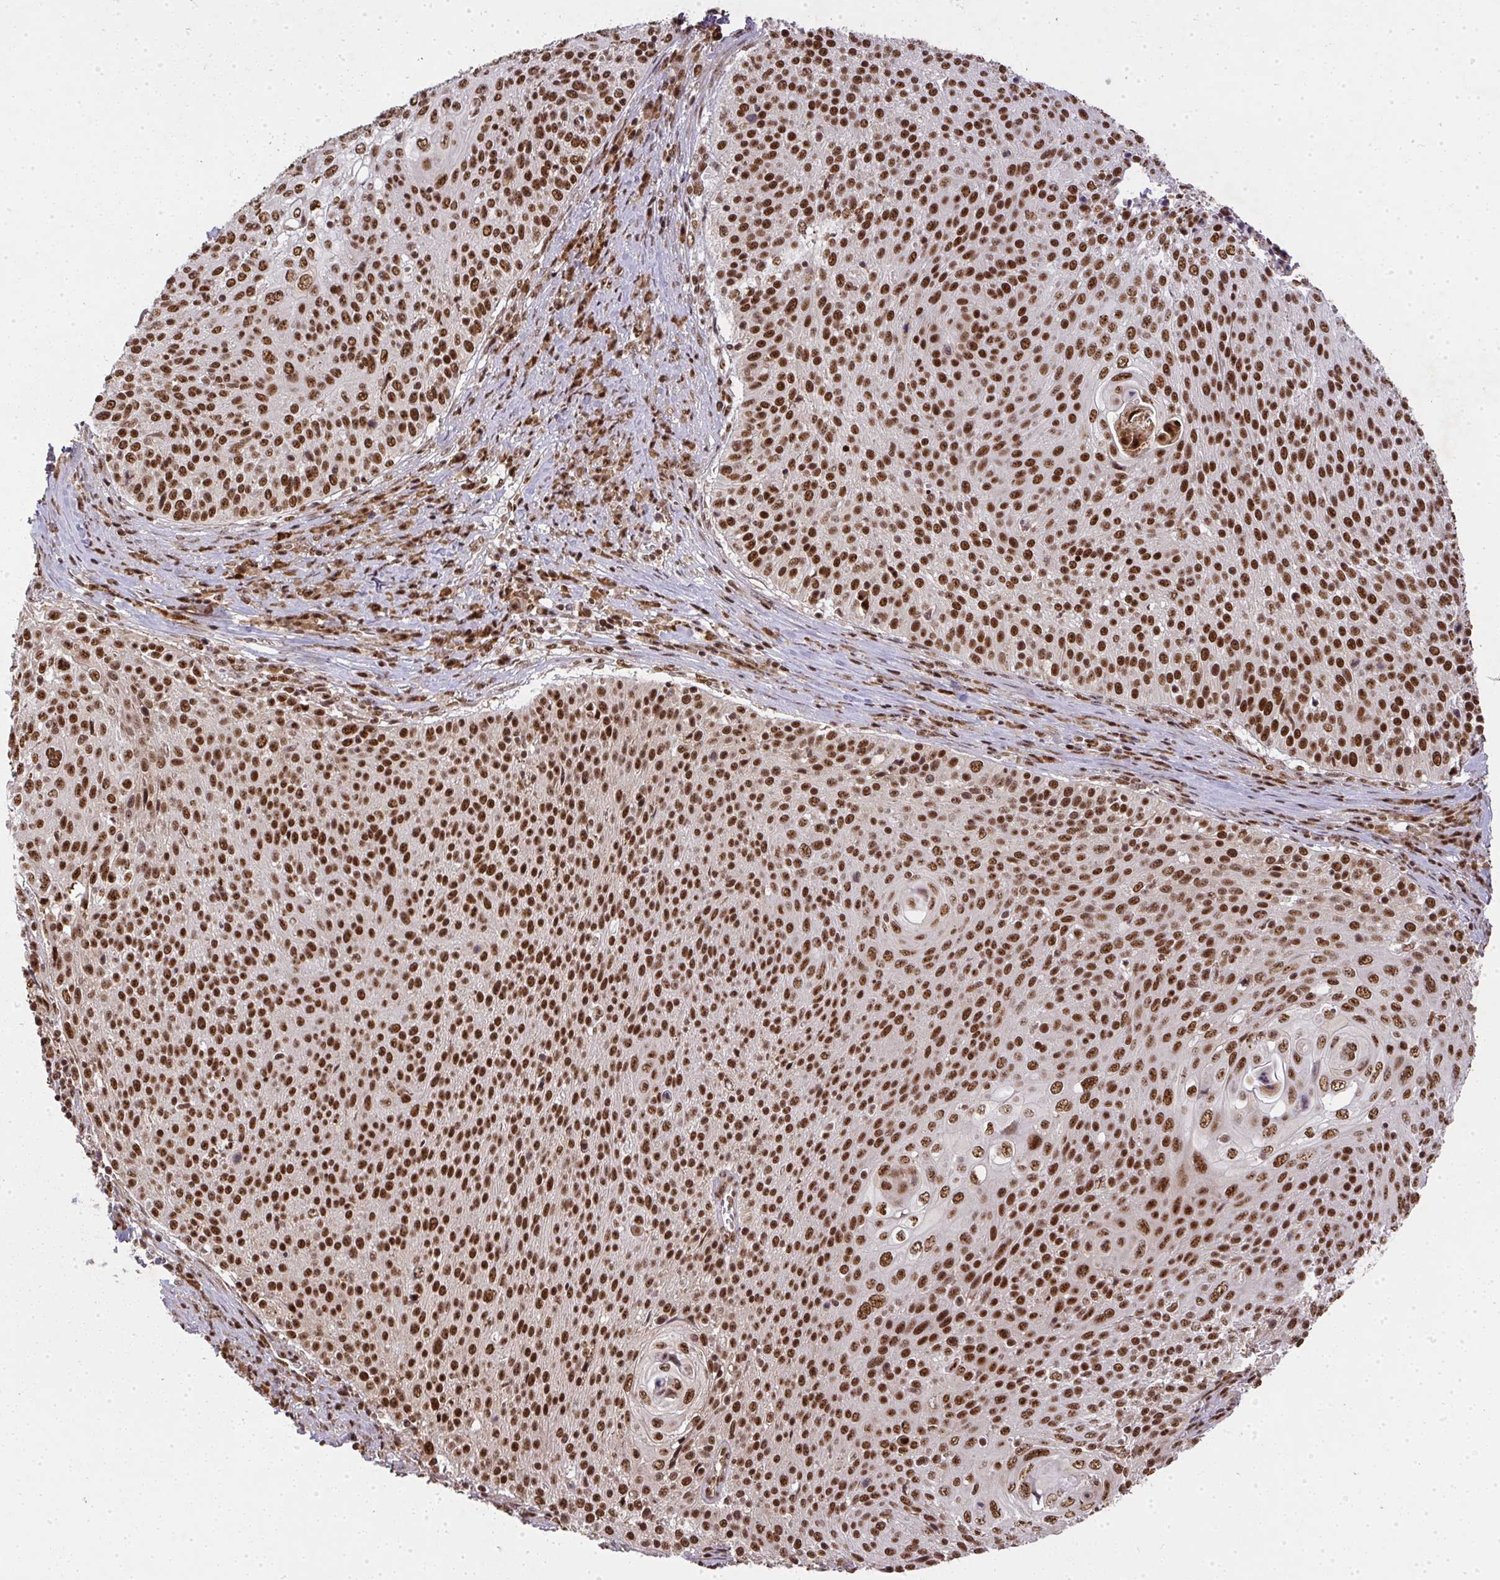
{"staining": {"intensity": "strong", "quantity": ">75%", "location": "nuclear"}, "tissue": "cervical cancer", "cell_type": "Tumor cells", "image_type": "cancer", "snomed": [{"axis": "morphology", "description": "Squamous cell carcinoma, NOS"}, {"axis": "topography", "description": "Cervix"}], "caption": "Squamous cell carcinoma (cervical) stained for a protein (brown) reveals strong nuclear positive positivity in approximately >75% of tumor cells.", "gene": "U2AF1", "patient": {"sex": "female", "age": 31}}